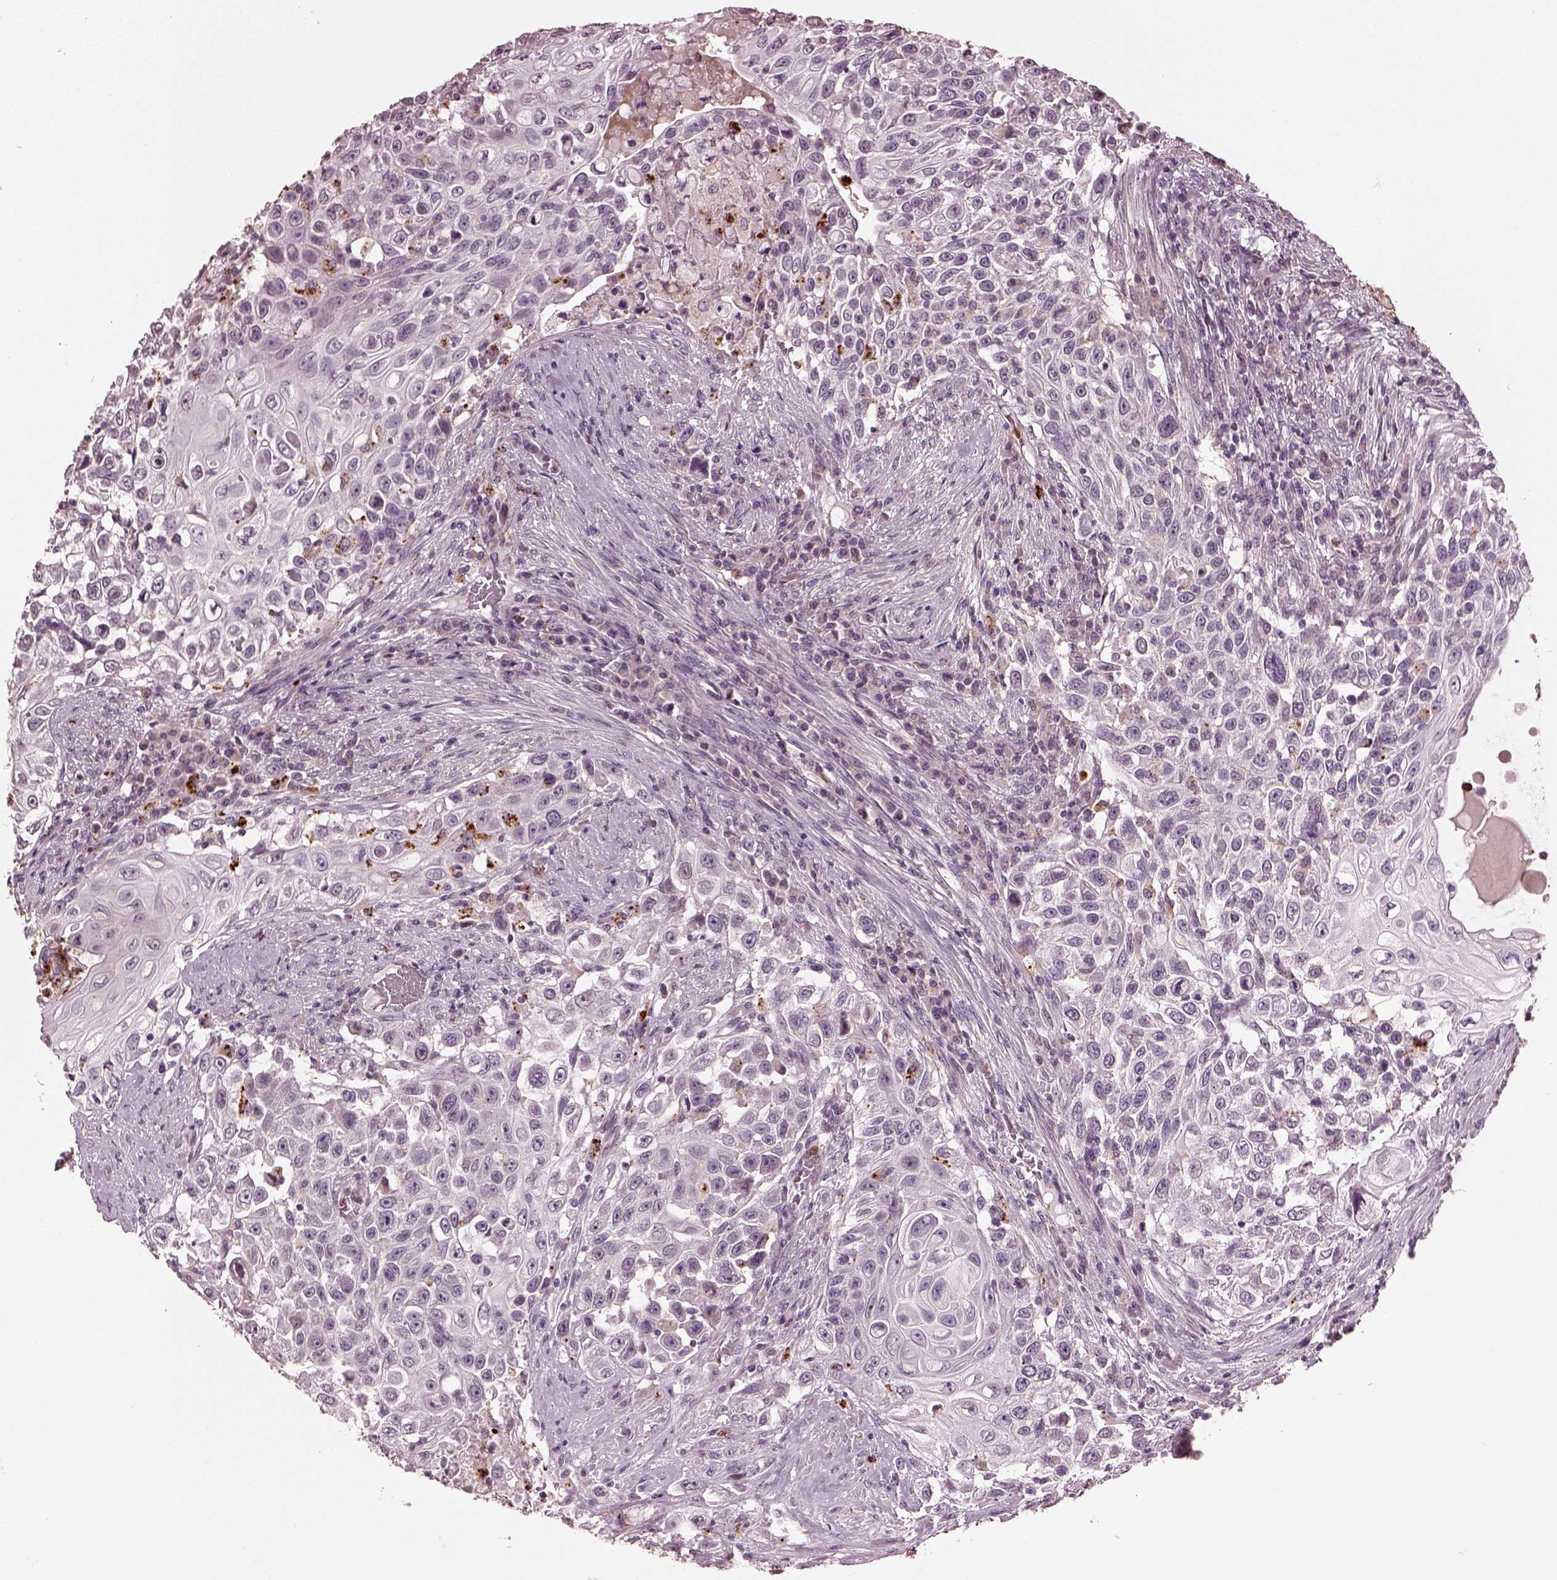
{"staining": {"intensity": "negative", "quantity": "none", "location": "none"}, "tissue": "urothelial cancer", "cell_type": "Tumor cells", "image_type": "cancer", "snomed": [{"axis": "morphology", "description": "Urothelial carcinoma, High grade"}, {"axis": "topography", "description": "Urinary bladder"}], "caption": "Human high-grade urothelial carcinoma stained for a protein using IHC reveals no positivity in tumor cells.", "gene": "RUFY3", "patient": {"sex": "female", "age": 56}}